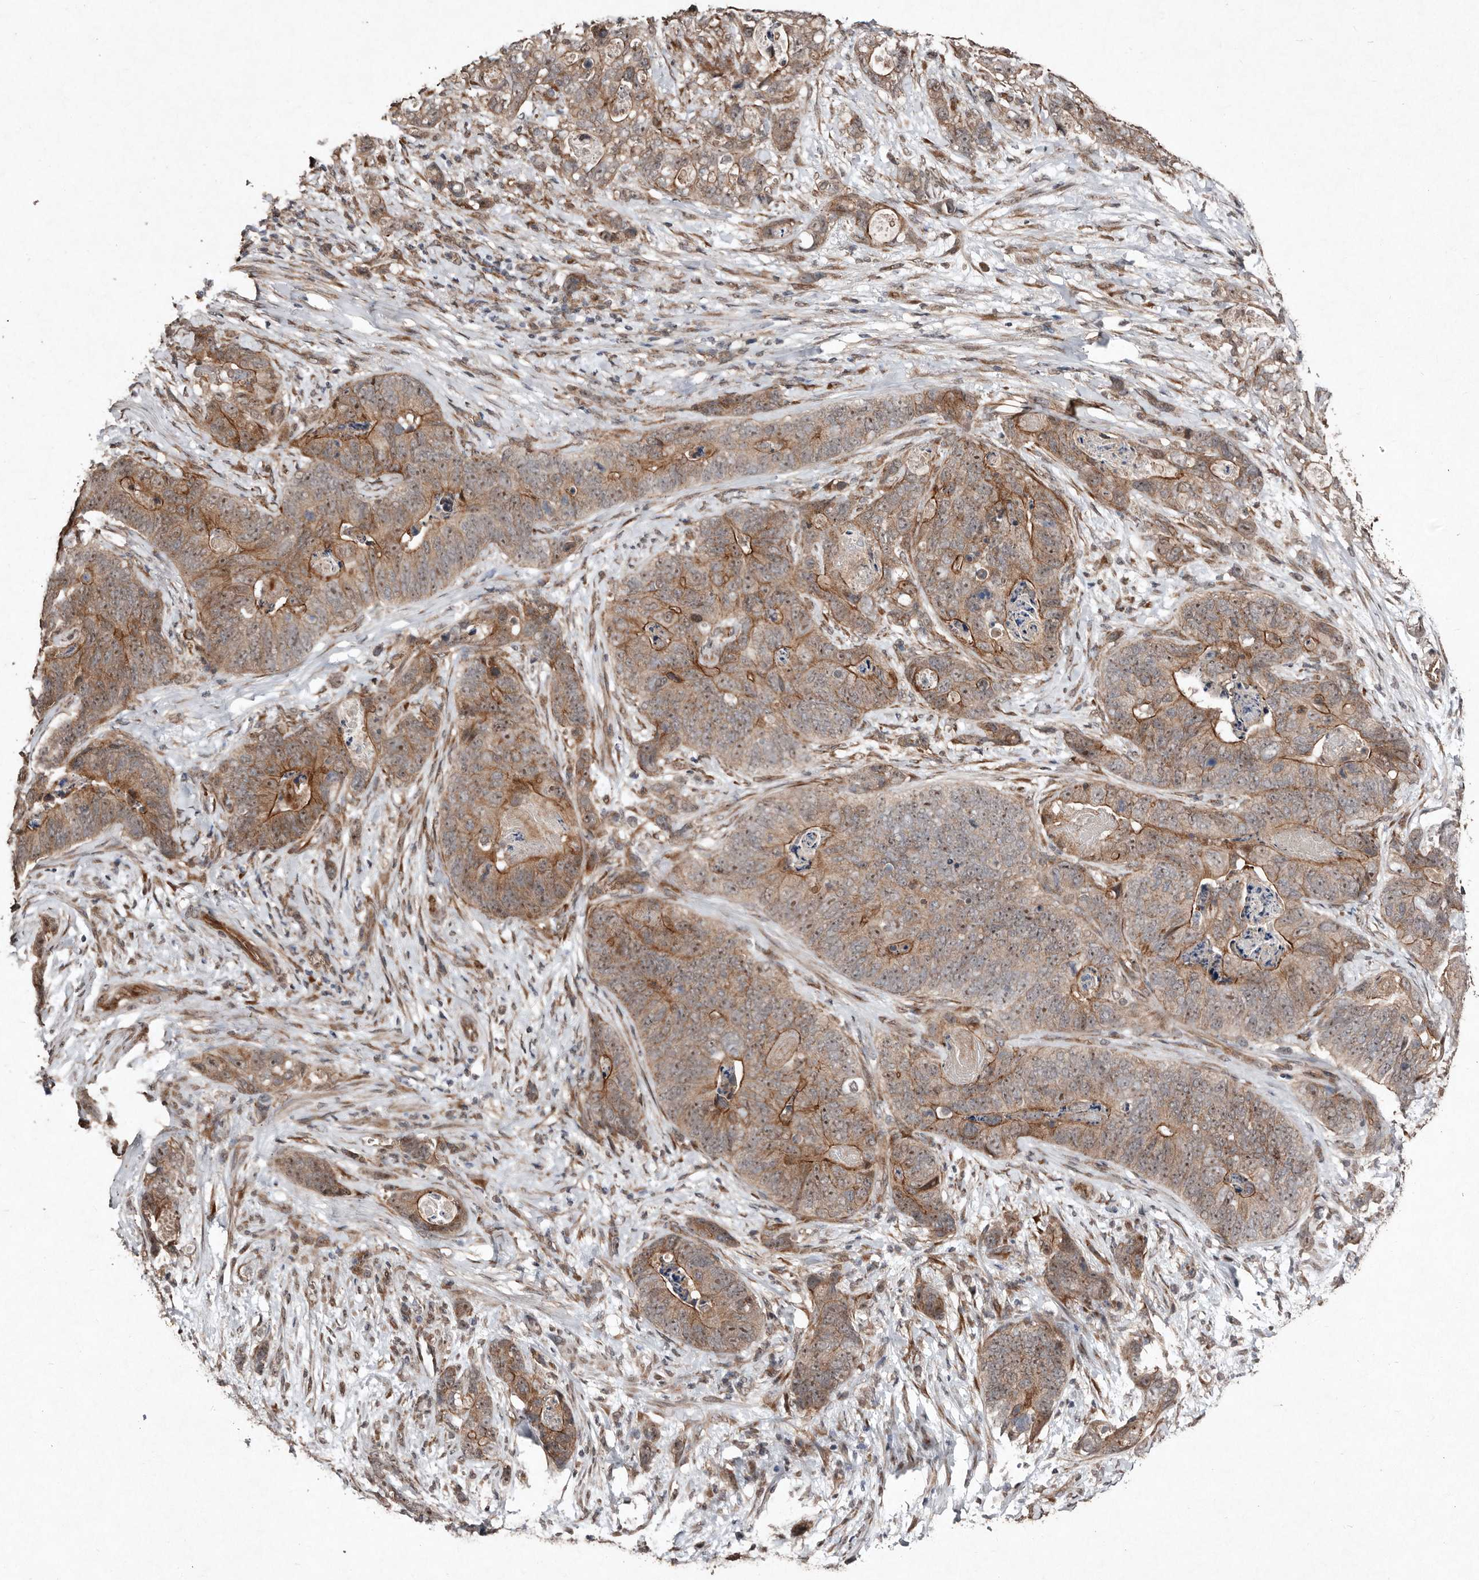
{"staining": {"intensity": "moderate", "quantity": ">75%", "location": "cytoplasmic/membranous,nuclear"}, "tissue": "stomach cancer", "cell_type": "Tumor cells", "image_type": "cancer", "snomed": [{"axis": "morphology", "description": "Normal tissue, NOS"}, {"axis": "morphology", "description": "Adenocarcinoma, NOS"}, {"axis": "topography", "description": "Stomach"}], "caption": "Stomach cancer stained for a protein (brown) demonstrates moderate cytoplasmic/membranous and nuclear positive positivity in about >75% of tumor cells.", "gene": "DIP2C", "patient": {"sex": "female", "age": 89}}